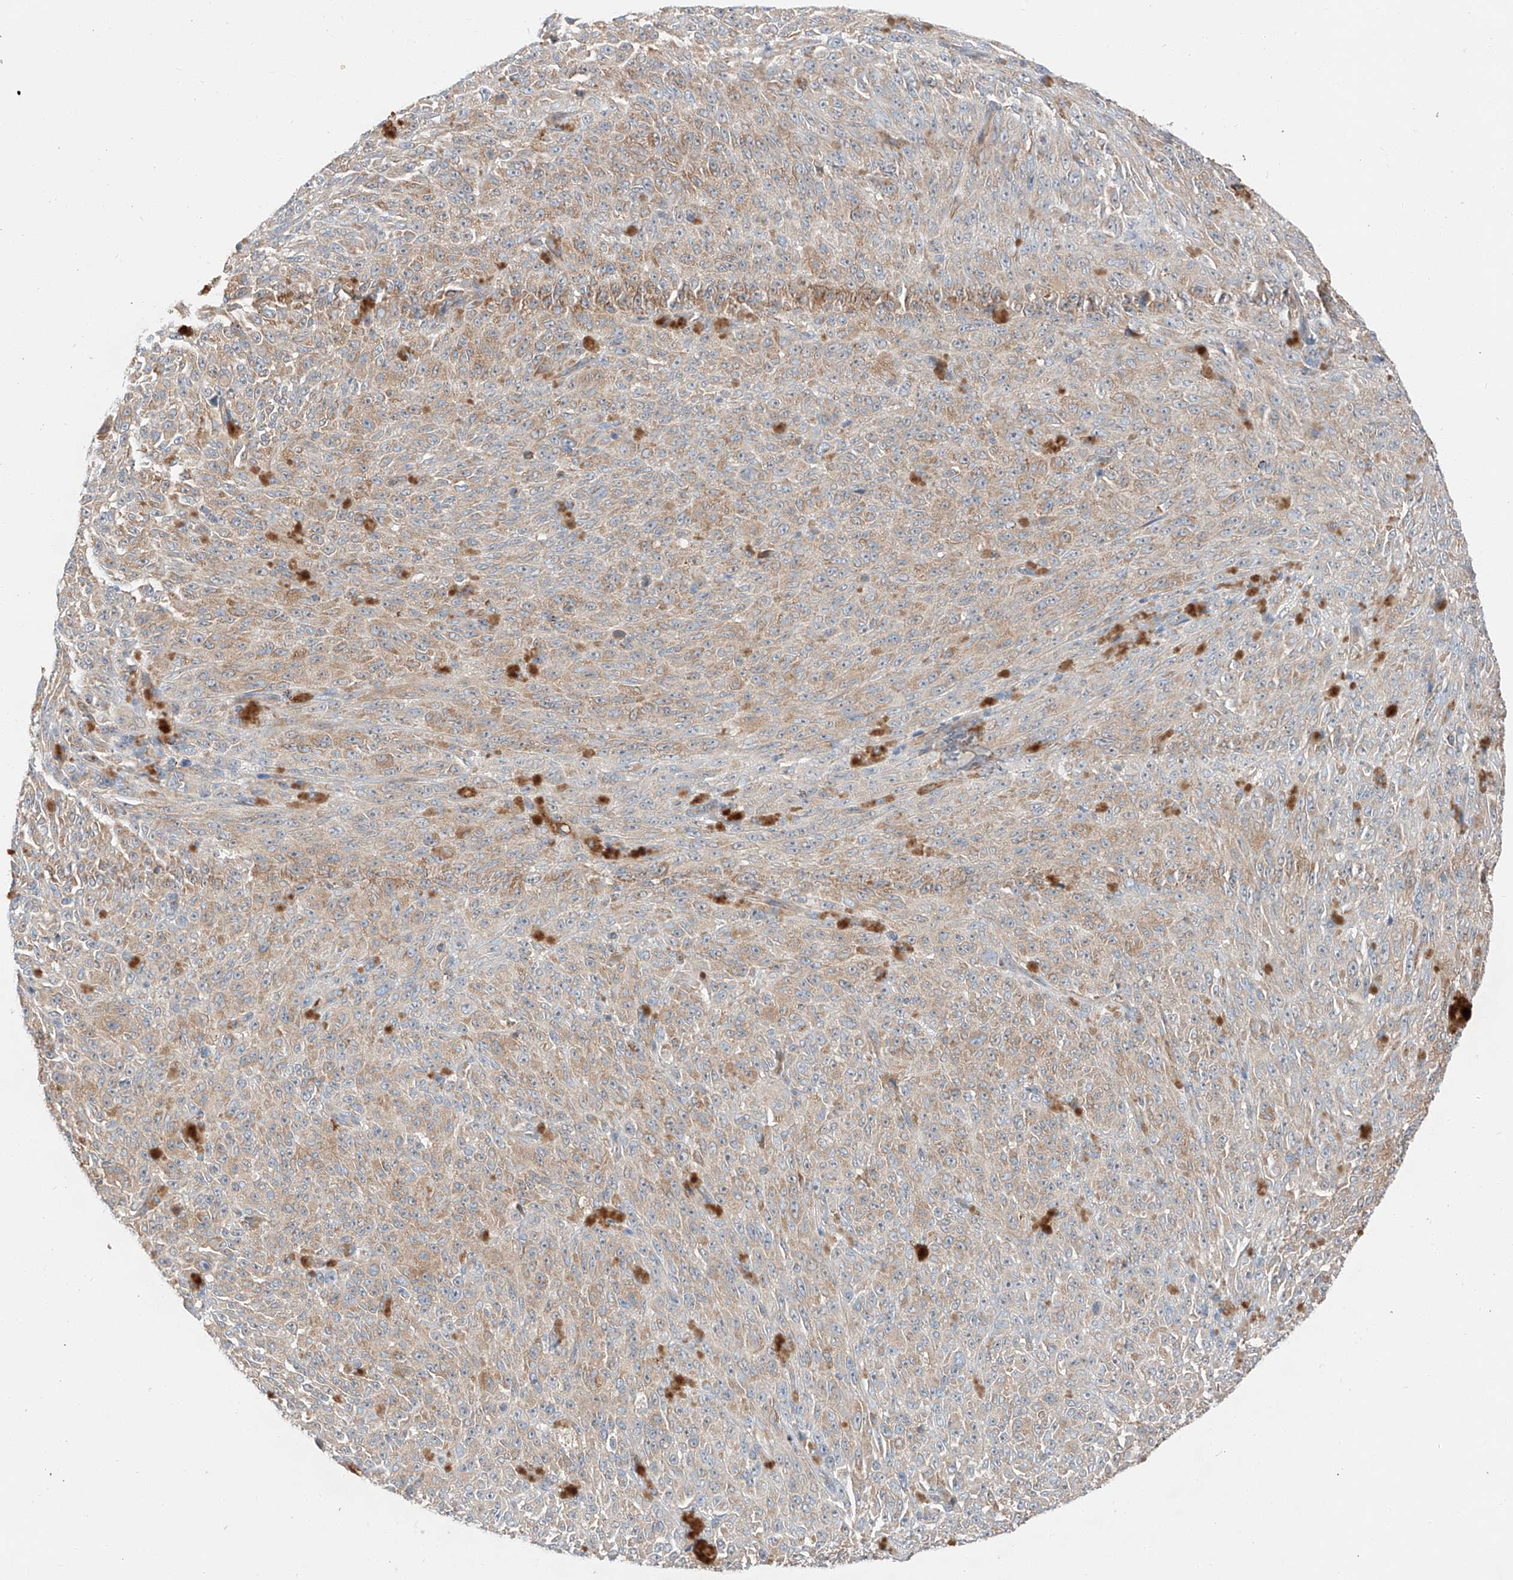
{"staining": {"intensity": "weak", "quantity": ">75%", "location": "cytoplasmic/membranous"}, "tissue": "melanoma", "cell_type": "Tumor cells", "image_type": "cancer", "snomed": [{"axis": "morphology", "description": "Malignant melanoma, NOS"}, {"axis": "topography", "description": "Skin"}], "caption": "The histopathology image reveals a brown stain indicating the presence of a protein in the cytoplasmic/membranous of tumor cells in malignant melanoma.", "gene": "RUSC1", "patient": {"sex": "female", "age": 82}}